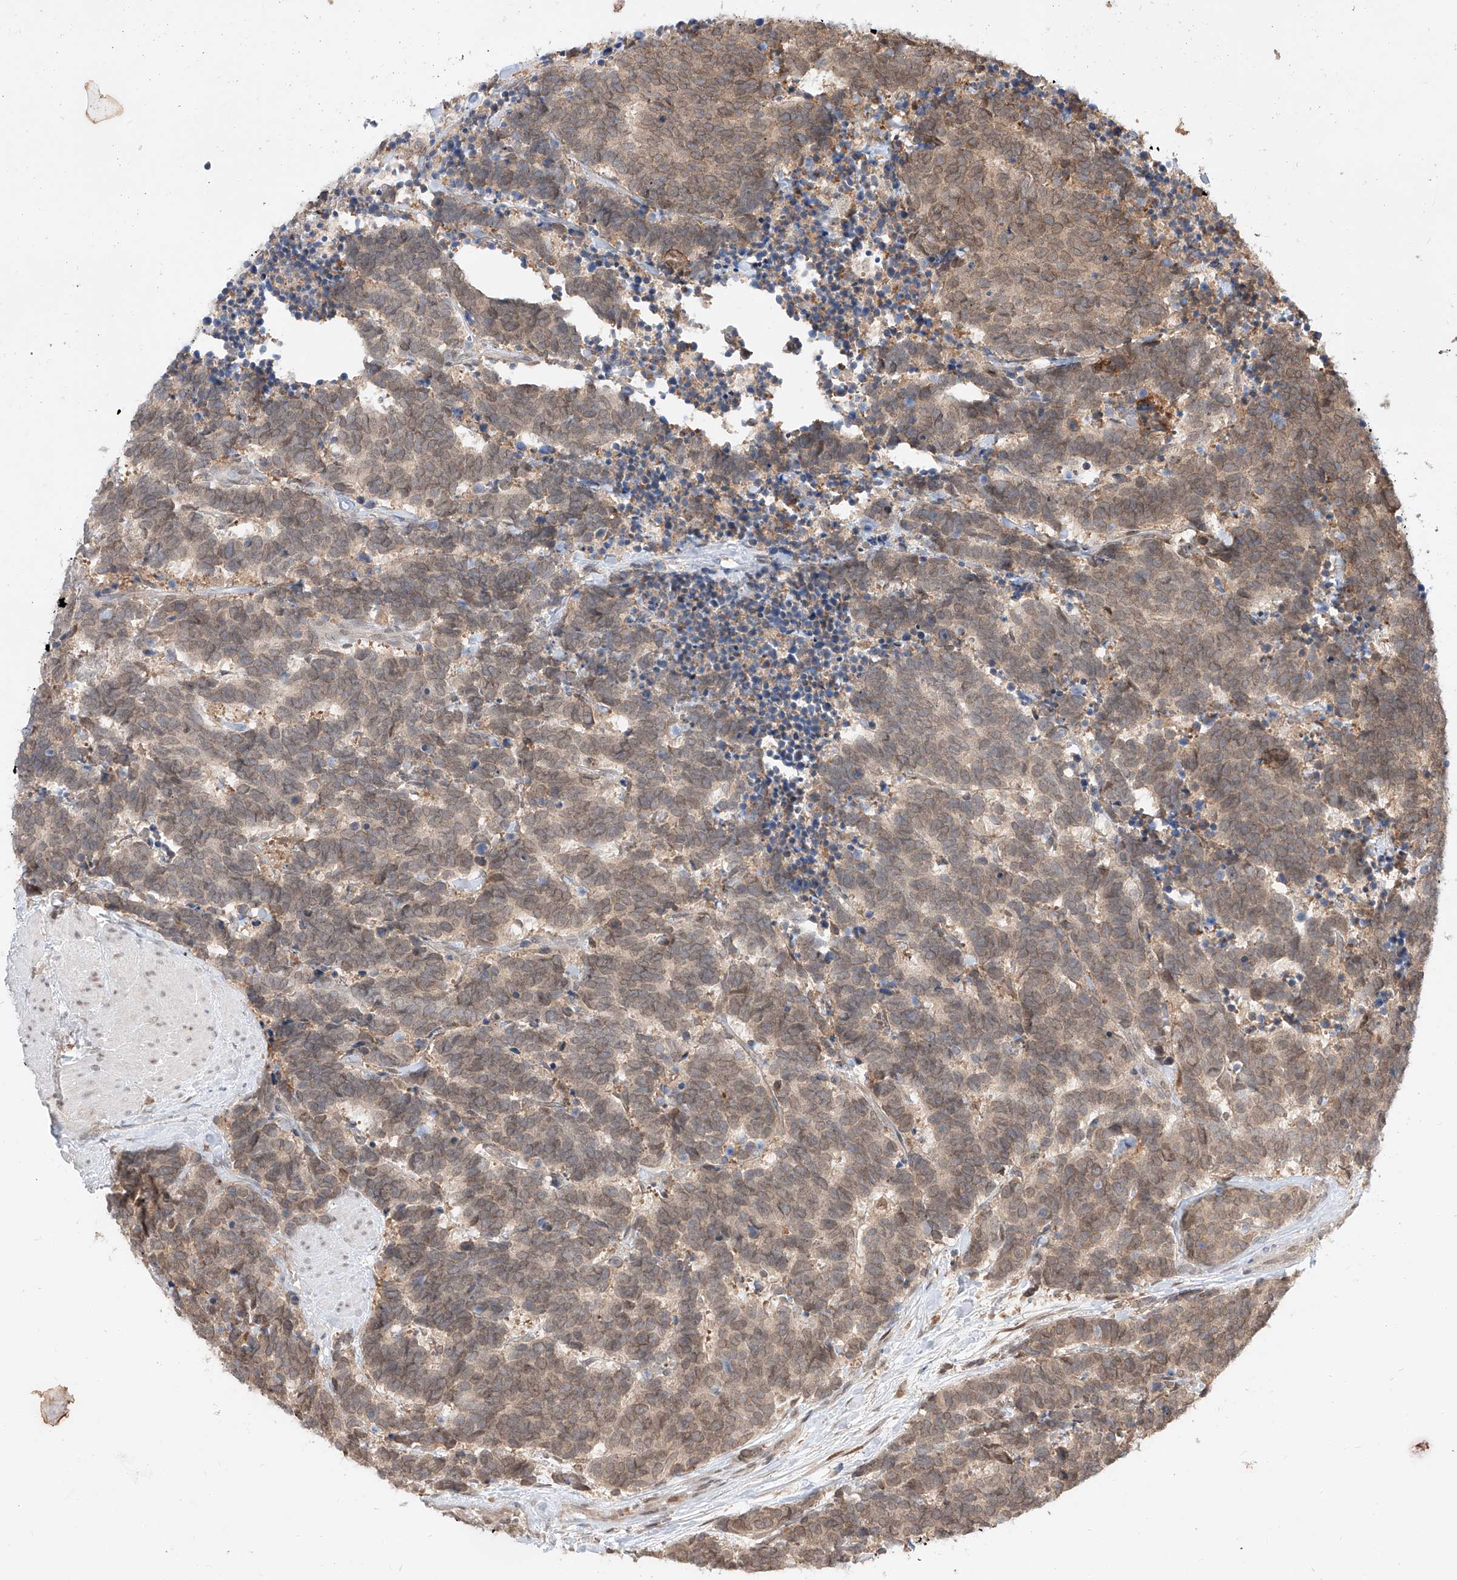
{"staining": {"intensity": "weak", "quantity": ">75%", "location": "cytoplasmic/membranous"}, "tissue": "carcinoid", "cell_type": "Tumor cells", "image_type": "cancer", "snomed": [{"axis": "morphology", "description": "Carcinoma, NOS"}, {"axis": "morphology", "description": "Carcinoid, malignant, NOS"}, {"axis": "topography", "description": "Urinary bladder"}], "caption": "A brown stain labels weak cytoplasmic/membranous positivity of a protein in carcinoid tumor cells.", "gene": "DIRAS3", "patient": {"sex": "male", "age": 57}}